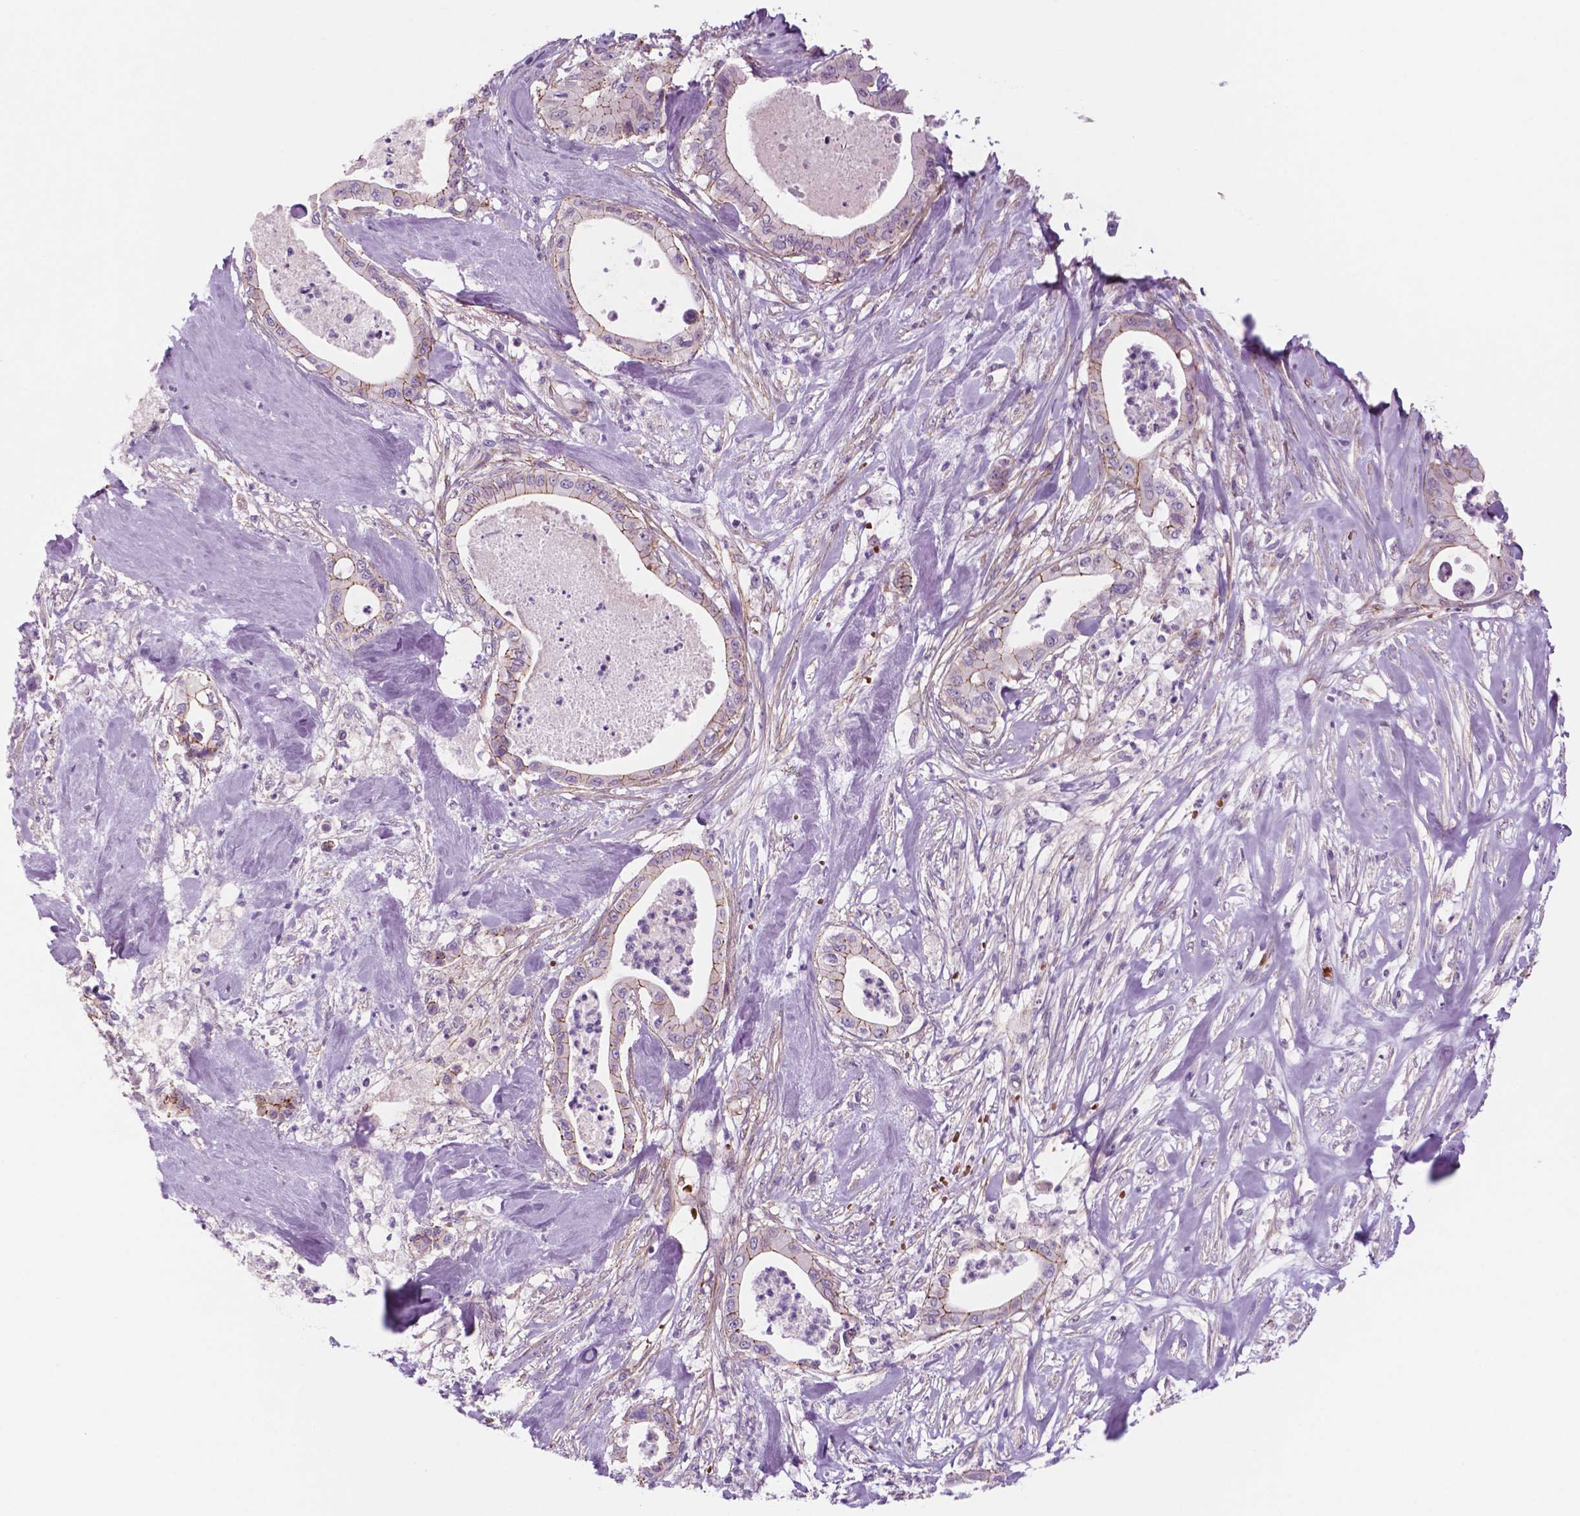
{"staining": {"intensity": "moderate", "quantity": "25%-75%", "location": "cytoplasmic/membranous"}, "tissue": "pancreatic cancer", "cell_type": "Tumor cells", "image_type": "cancer", "snomed": [{"axis": "morphology", "description": "Adenocarcinoma, NOS"}, {"axis": "topography", "description": "Pancreas"}], "caption": "Immunohistochemistry (IHC) of pancreatic cancer (adenocarcinoma) exhibits medium levels of moderate cytoplasmic/membranous expression in about 25%-75% of tumor cells. The staining was performed using DAB (3,3'-diaminobenzidine), with brown indicating positive protein expression. Nuclei are stained blue with hematoxylin.", "gene": "RND3", "patient": {"sex": "male", "age": 71}}